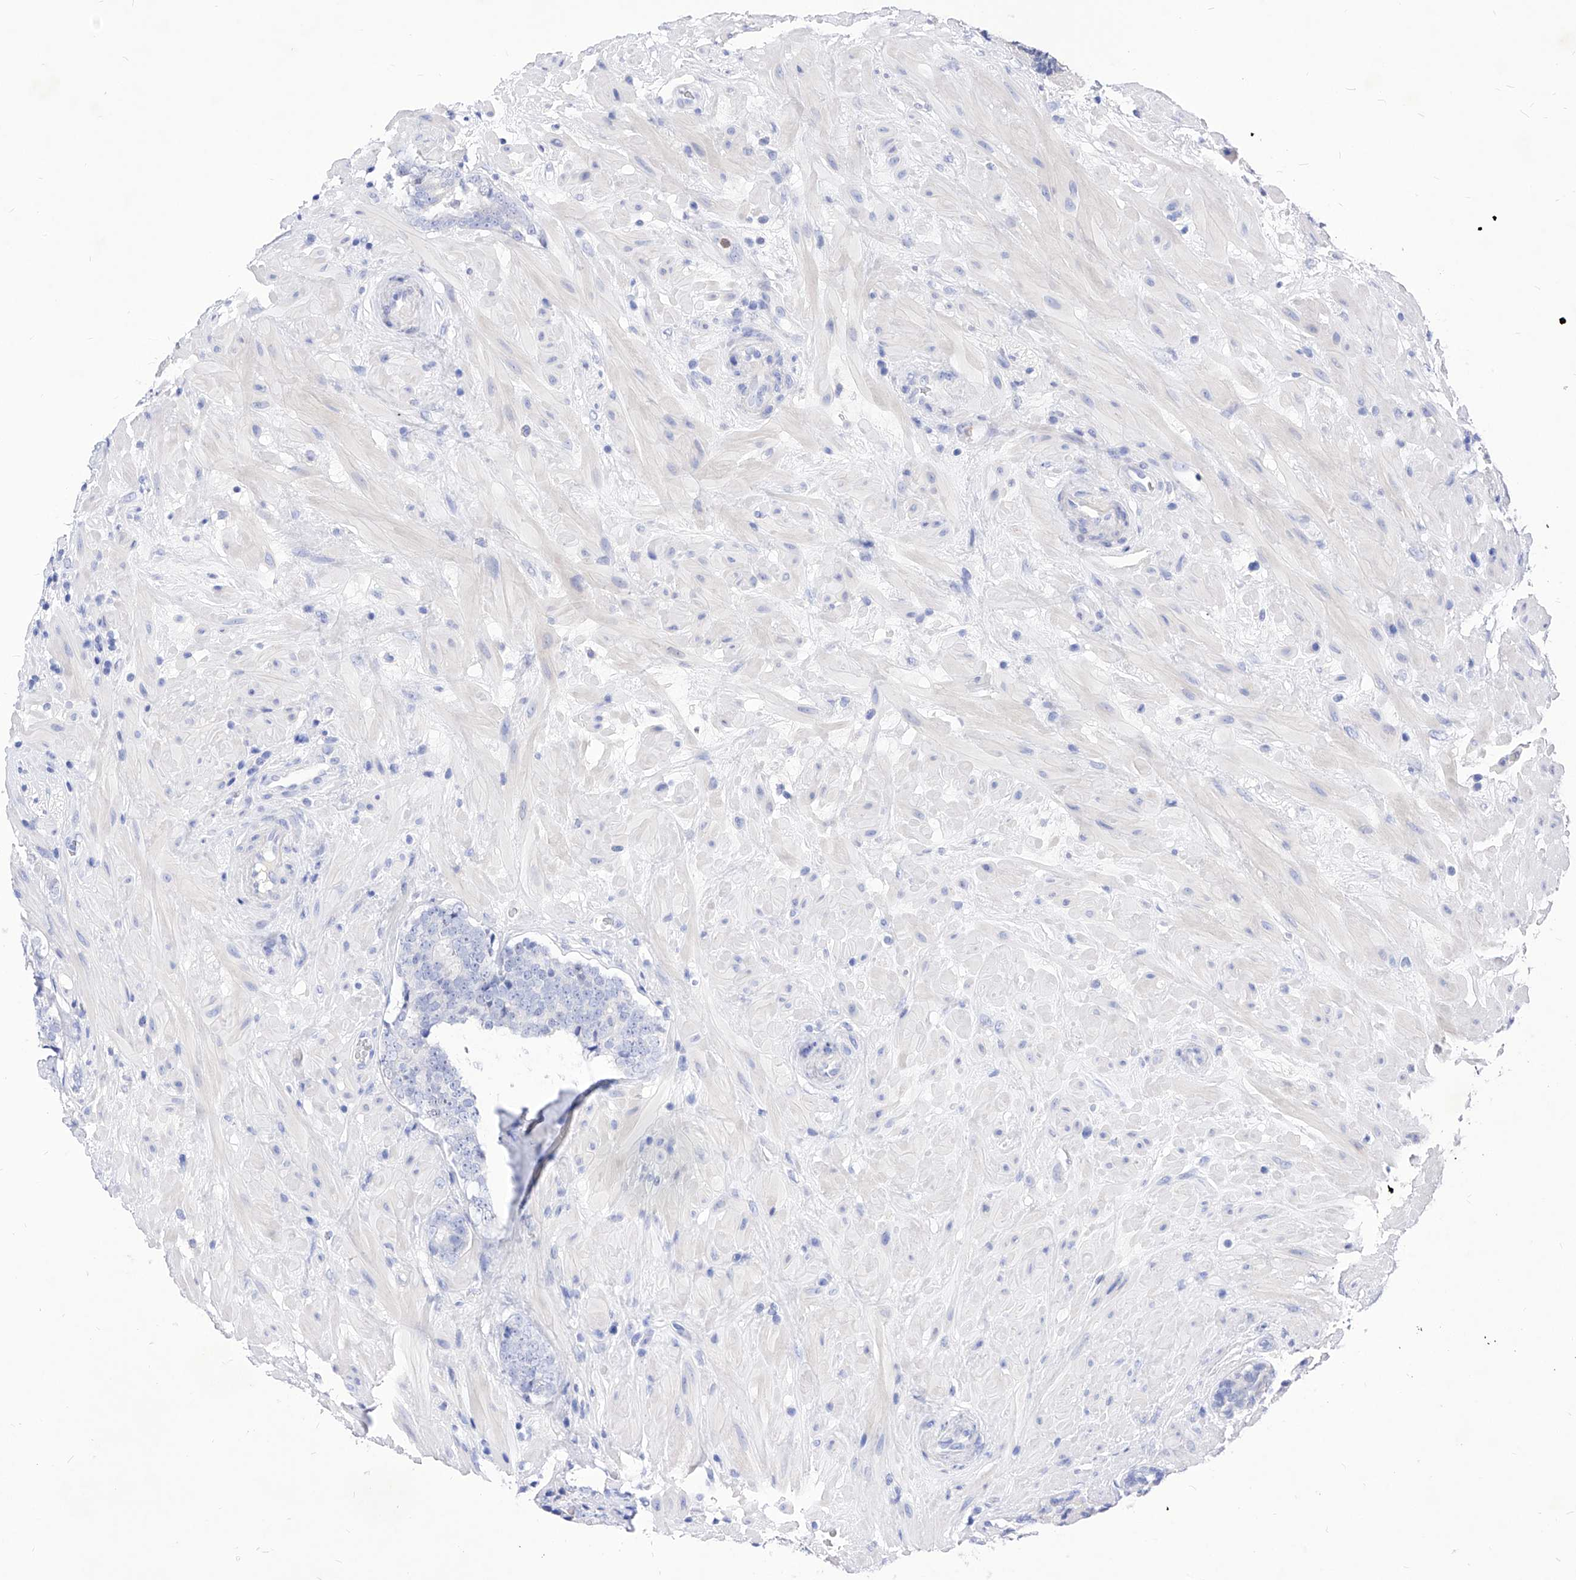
{"staining": {"intensity": "negative", "quantity": "none", "location": "none"}, "tissue": "prostate cancer", "cell_type": "Tumor cells", "image_type": "cancer", "snomed": [{"axis": "morphology", "description": "Adenocarcinoma, High grade"}, {"axis": "topography", "description": "Prostate"}], "caption": "Tumor cells show no significant protein staining in prostate cancer (high-grade adenocarcinoma).", "gene": "VAX1", "patient": {"sex": "male", "age": 56}}